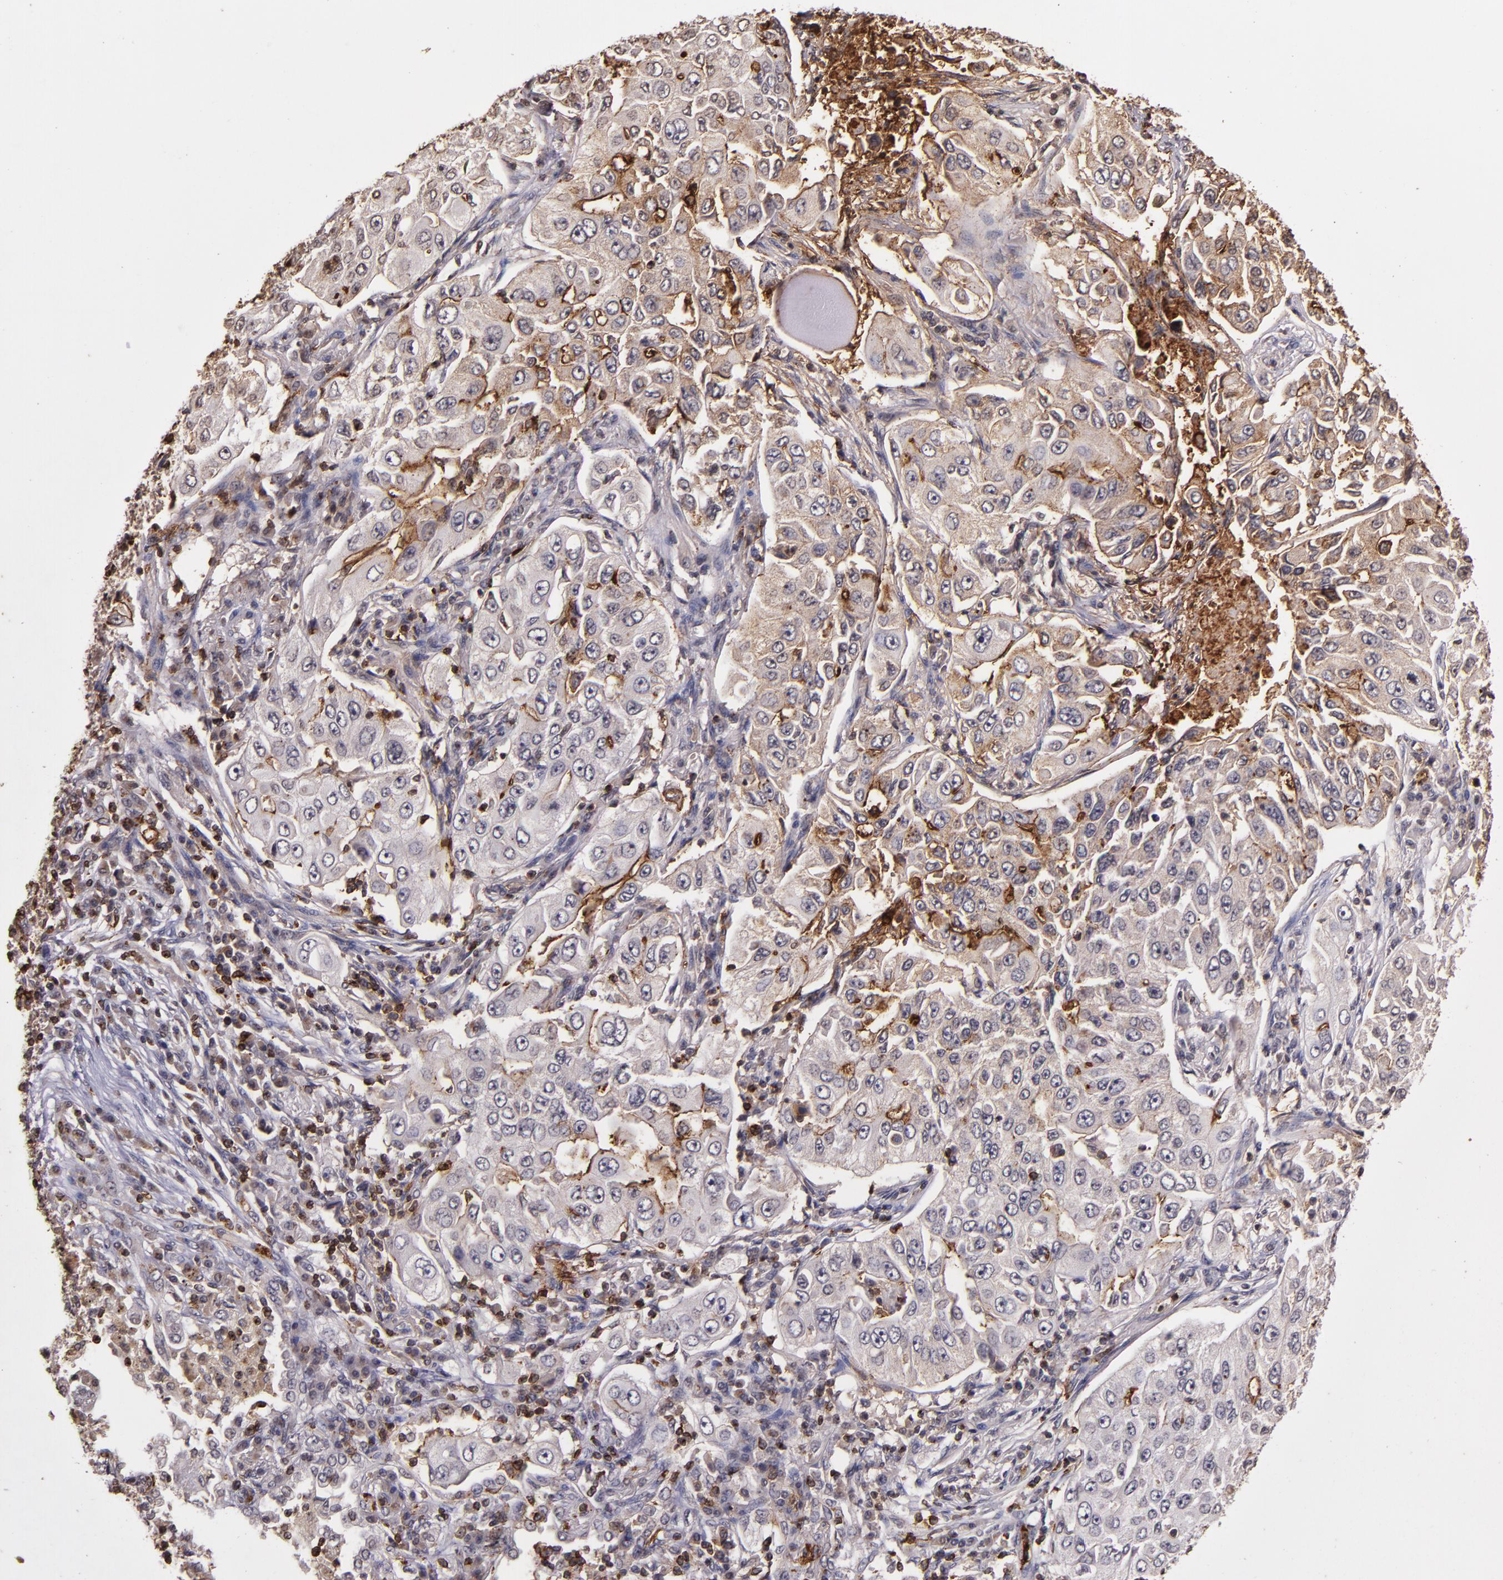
{"staining": {"intensity": "weak", "quantity": "25%-75%", "location": "cytoplasmic/membranous"}, "tissue": "lung cancer", "cell_type": "Tumor cells", "image_type": "cancer", "snomed": [{"axis": "morphology", "description": "Adenocarcinoma, NOS"}, {"axis": "topography", "description": "Lung"}], "caption": "Immunohistochemistry (IHC) micrograph of adenocarcinoma (lung) stained for a protein (brown), which shows low levels of weak cytoplasmic/membranous positivity in approximately 25%-75% of tumor cells.", "gene": "SLC2A3", "patient": {"sex": "male", "age": 84}}